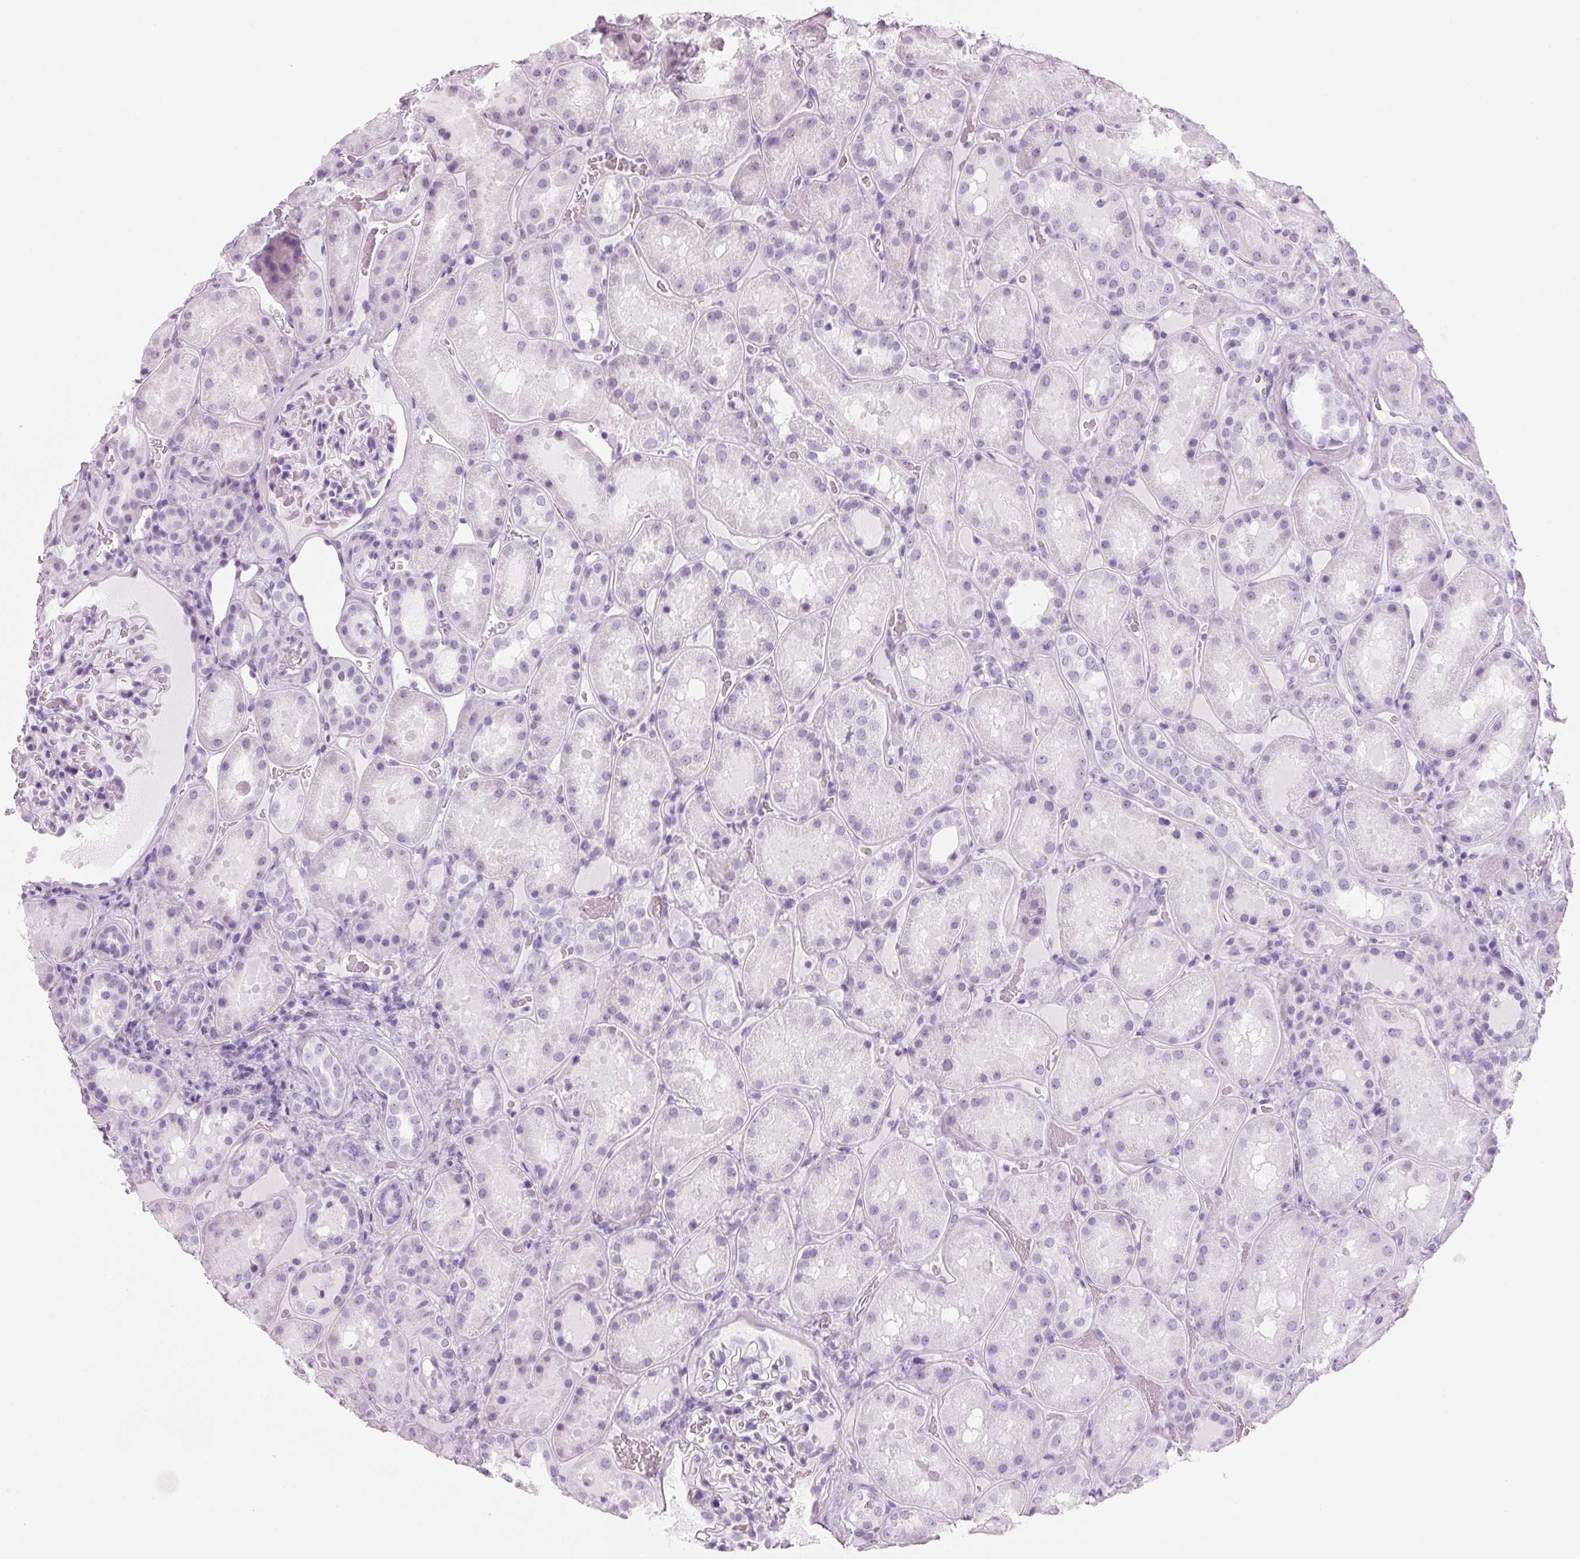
{"staining": {"intensity": "negative", "quantity": "none", "location": "none"}, "tissue": "kidney", "cell_type": "Cells in glomeruli", "image_type": "normal", "snomed": [{"axis": "morphology", "description": "Normal tissue, NOS"}, {"axis": "topography", "description": "Kidney"}], "caption": "Kidney stained for a protein using immunohistochemistry demonstrates no staining cells in glomeruli.", "gene": "DNTTIP2", "patient": {"sex": "male", "age": 73}}